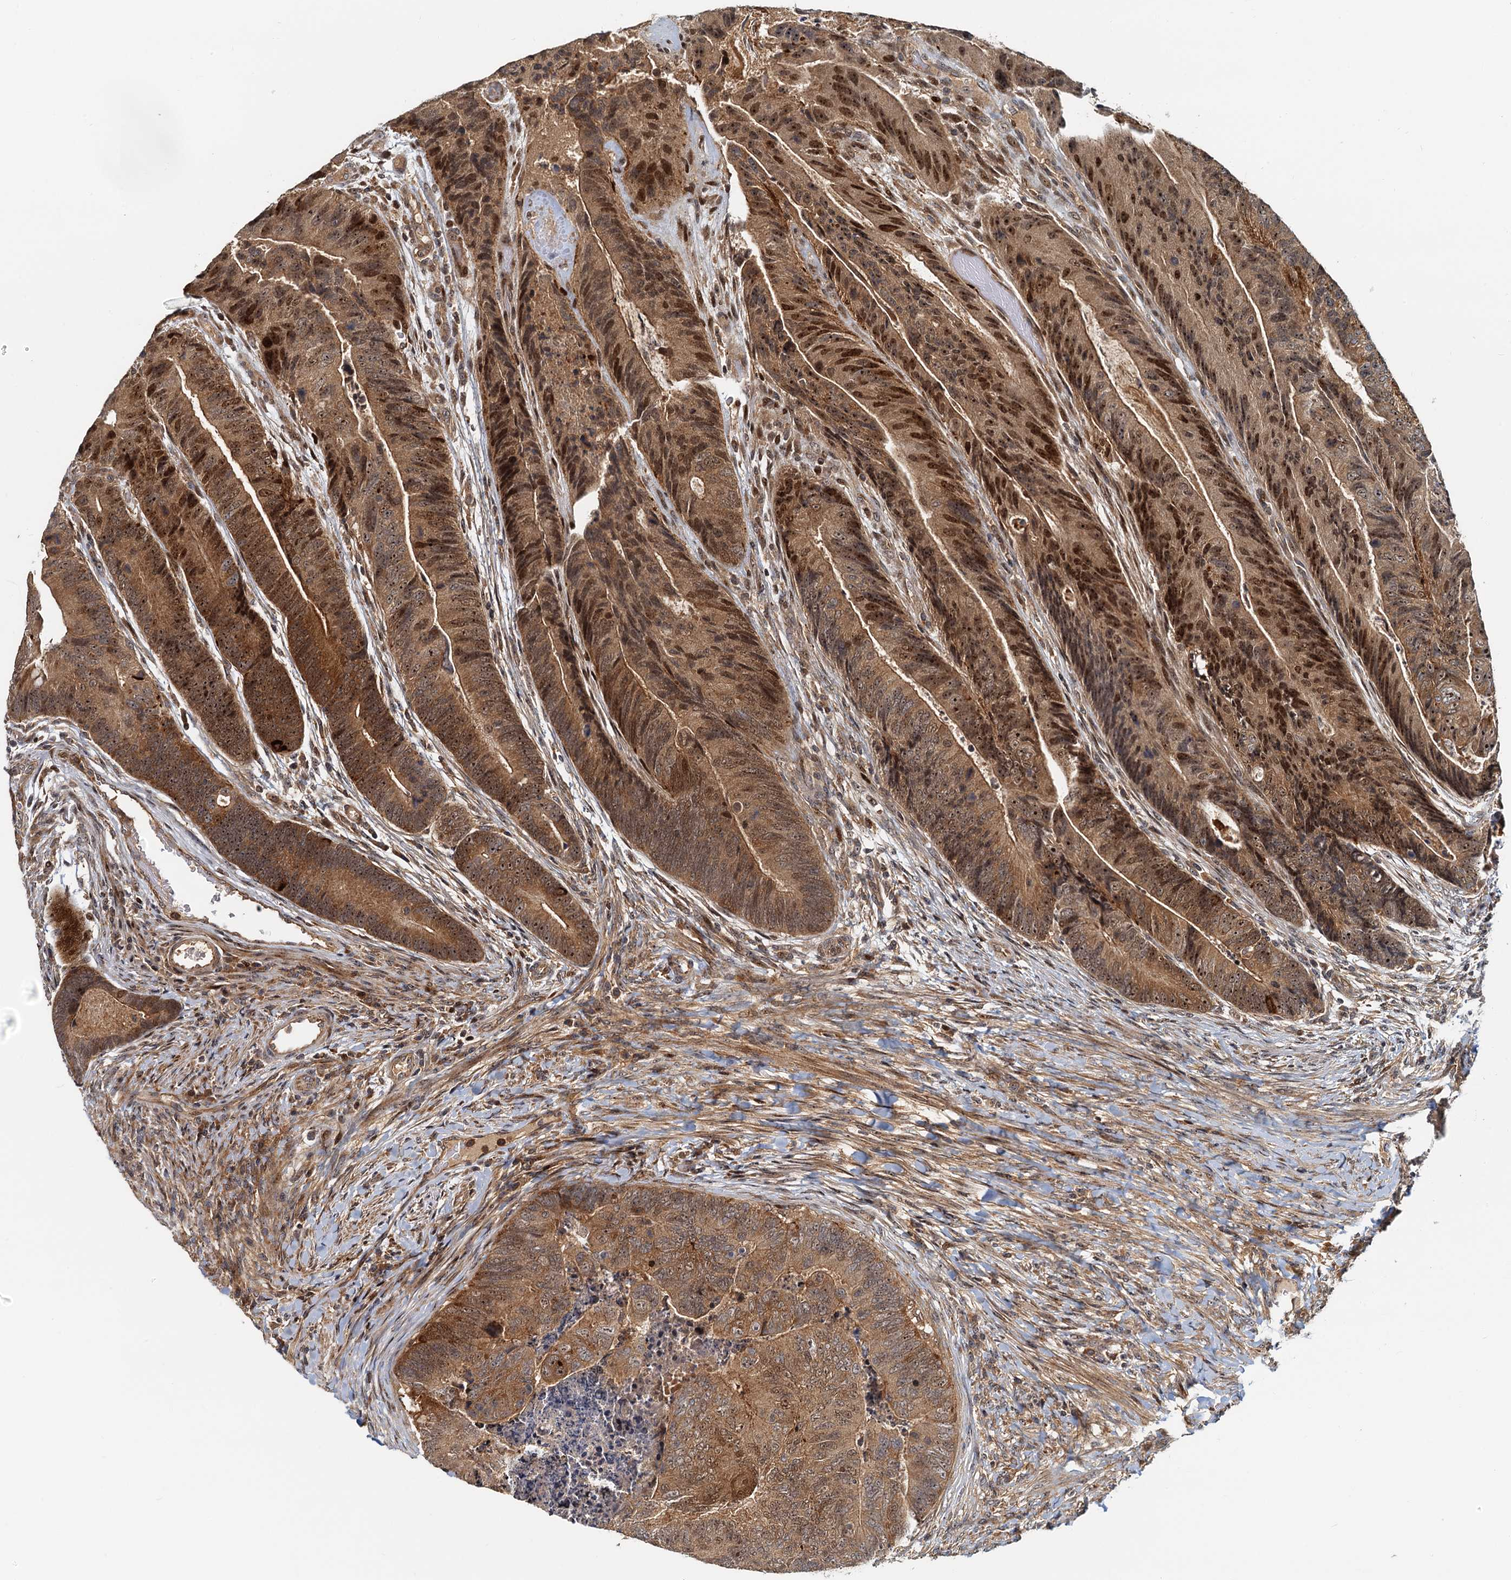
{"staining": {"intensity": "moderate", "quantity": ">75%", "location": "cytoplasmic/membranous,nuclear"}, "tissue": "colorectal cancer", "cell_type": "Tumor cells", "image_type": "cancer", "snomed": [{"axis": "morphology", "description": "Adenocarcinoma, NOS"}, {"axis": "topography", "description": "Colon"}], "caption": "Colorectal cancer tissue displays moderate cytoplasmic/membranous and nuclear staining in about >75% of tumor cells", "gene": "TOLLIP", "patient": {"sex": "female", "age": 67}}